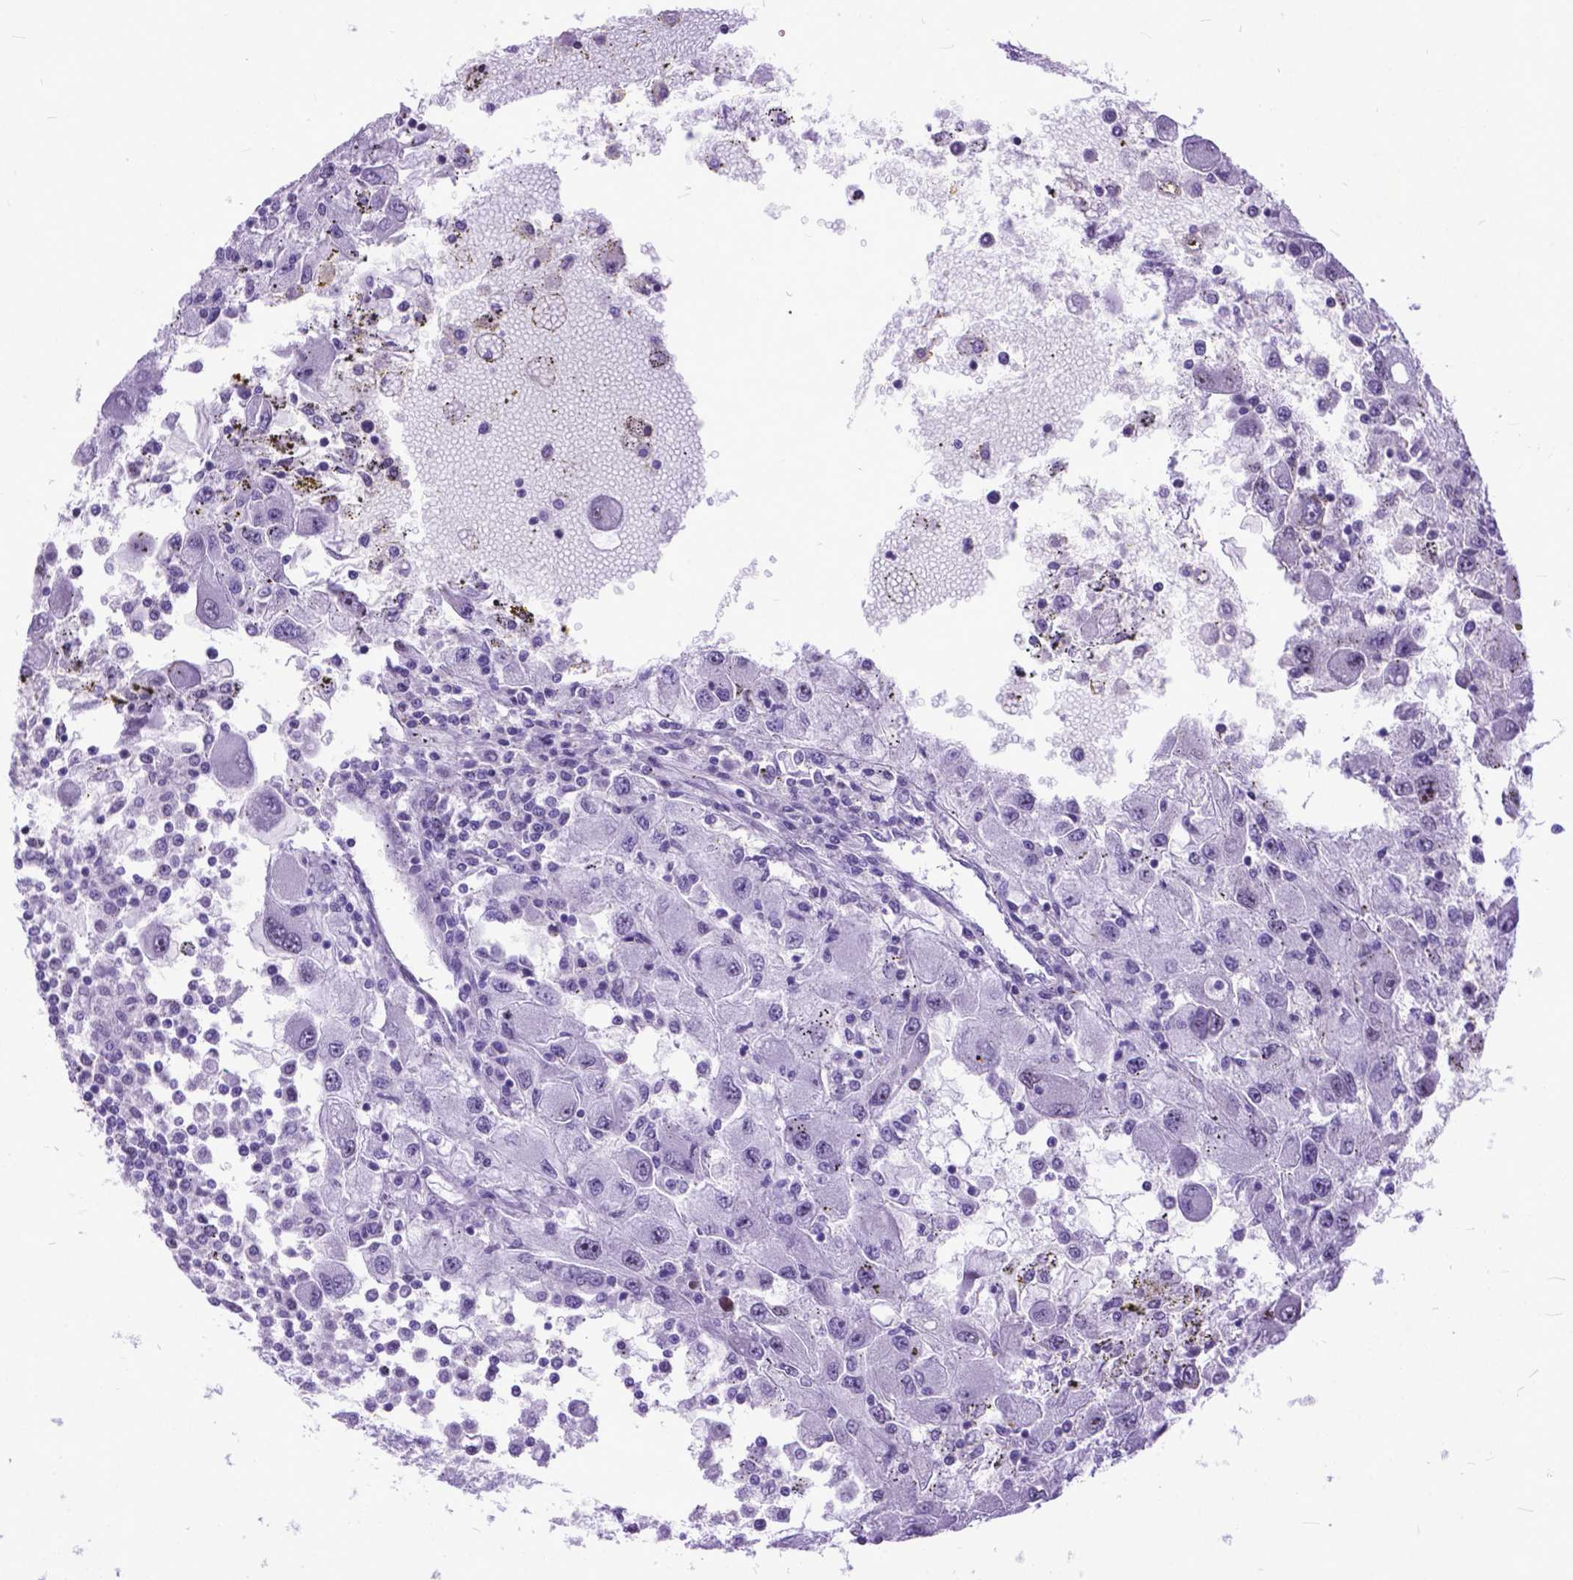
{"staining": {"intensity": "negative", "quantity": "none", "location": "none"}, "tissue": "renal cancer", "cell_type": "Tumor cells", "image_type": "cancer", "snomed": [{"axis": "morphology", "description": "Adenocarcinoma, NOS"}, {"axis": "topography", "description": "Kidney"}], "caption": "Tumor cells are negative for protein expression in human renal adenocarcinoma.", "gene": "POLE4", "patient": {"sex": "female", "age": 67}}